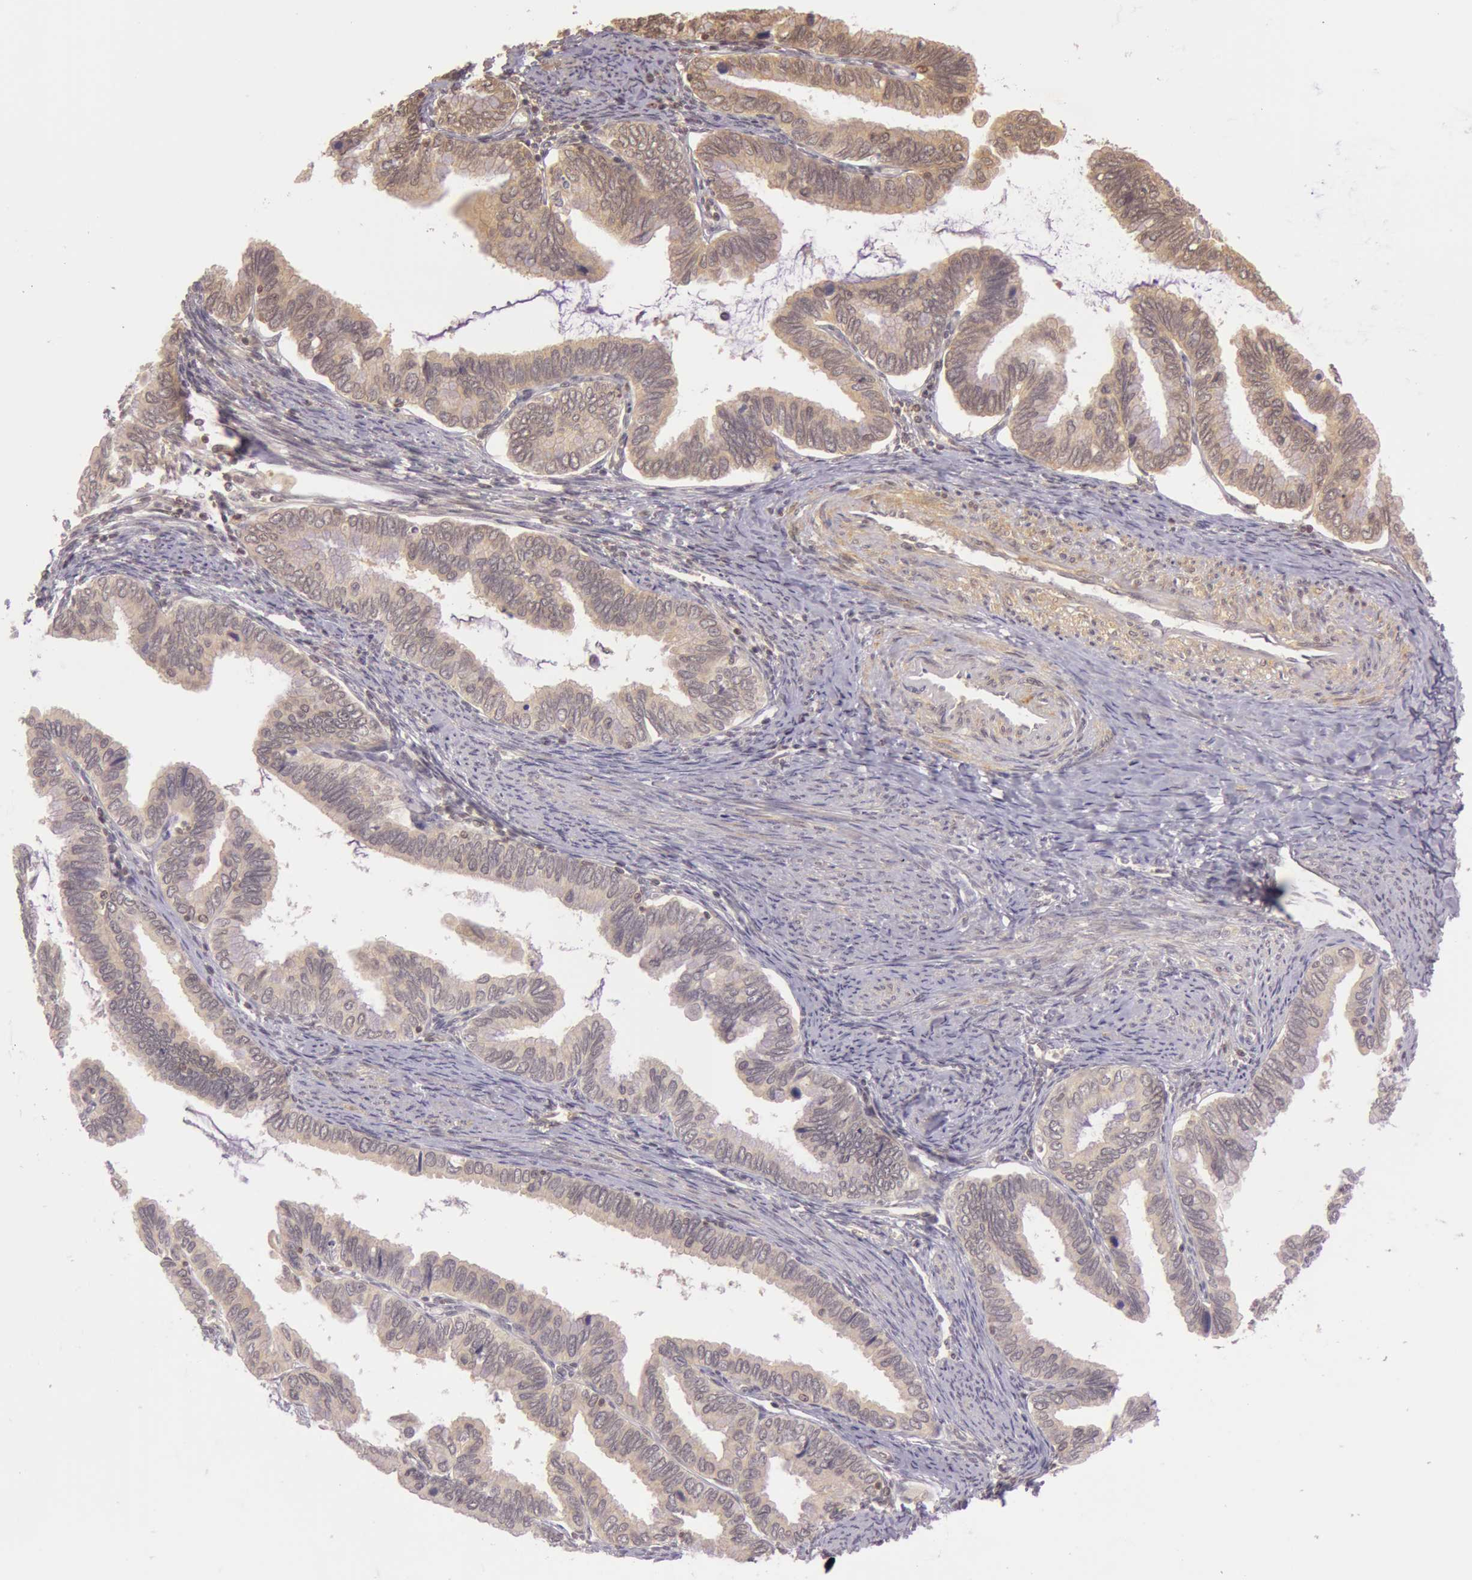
{"staining": {"intensity": "weak", "quantity": ">75%", "location": "cytoplasmic/membranous"}, "tissue": "cervical cancer", "cell_type": "Tumor cells", "image_type": "cancer", "snomed": [{"axis": "morphology", "description": "Adenocarcinoma, NOS"}, {"axis": "topography", "description": "Cervix"}], "caption": "Immunohistochemistry (IHC) micrograph of cervical adenocarcinoma stained for a protein (brown), which exhibits low levels of weak cytoplasmic/membranous staining in about >75% of tumor cells.", "gene": "ATG2B", "patient": {"sex": "female", "age": 49}}